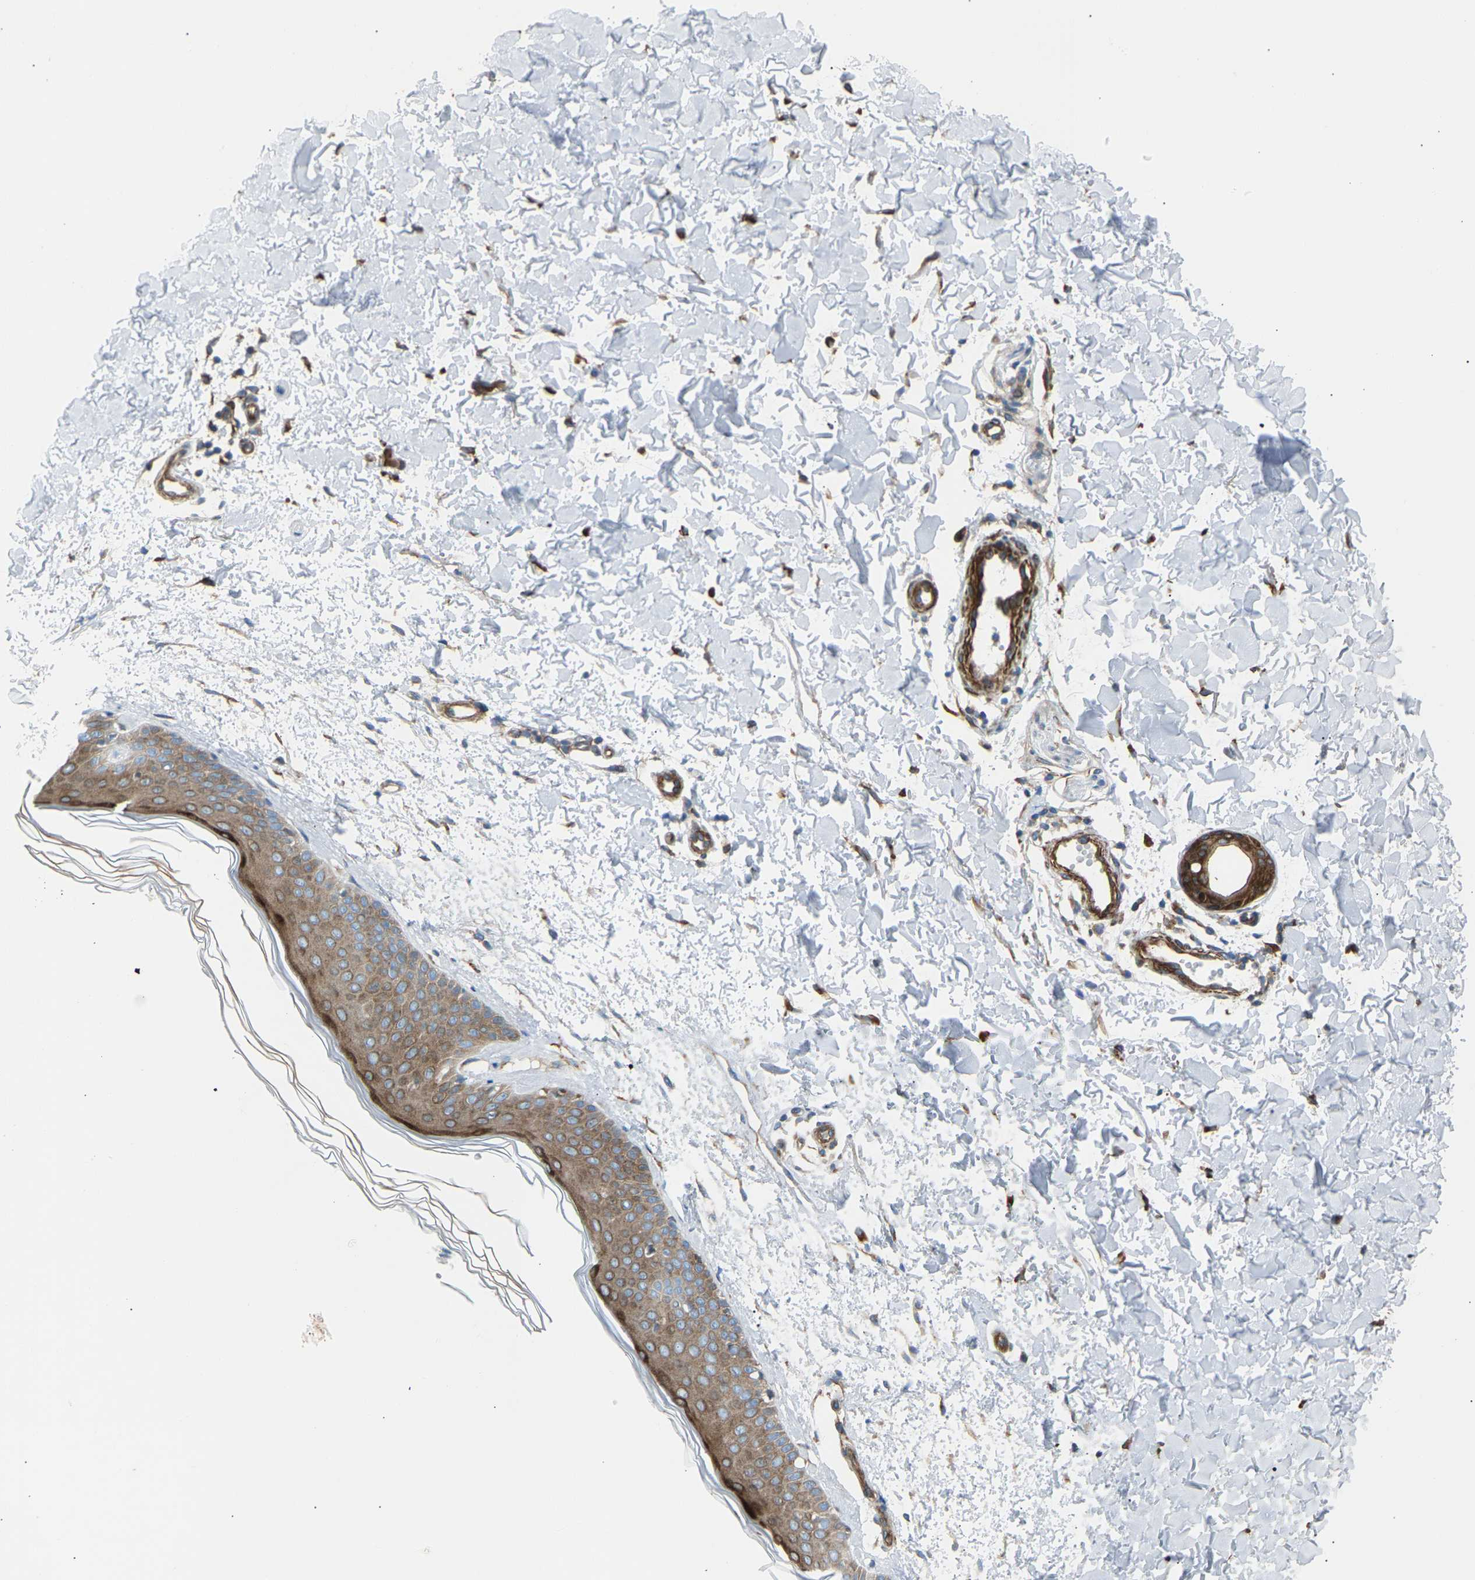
{"staining": {"intensity": "moderate", "quantity": ">75%", "location": "cytoplasmic/membranous"}, "tissue": "skin", "cell_type": "Fibroblasts", "image_type": "normal", "snomed": [{"axis": "morphology", "description": "Normal tissue, NOS"}, {"axis": "morphology", "description": "Malignant melanoma, NOS"}, {"axis": "topography", "description": "Skin"}], "caption": "About >75% of fibroblasts in benign skin exhibit moderate cytoplasmic/membranous protein positivity as visualized by brown immunohistochemical staining.", "gene": "VPS41", "patient": {"sex": "male", "age": 83}}